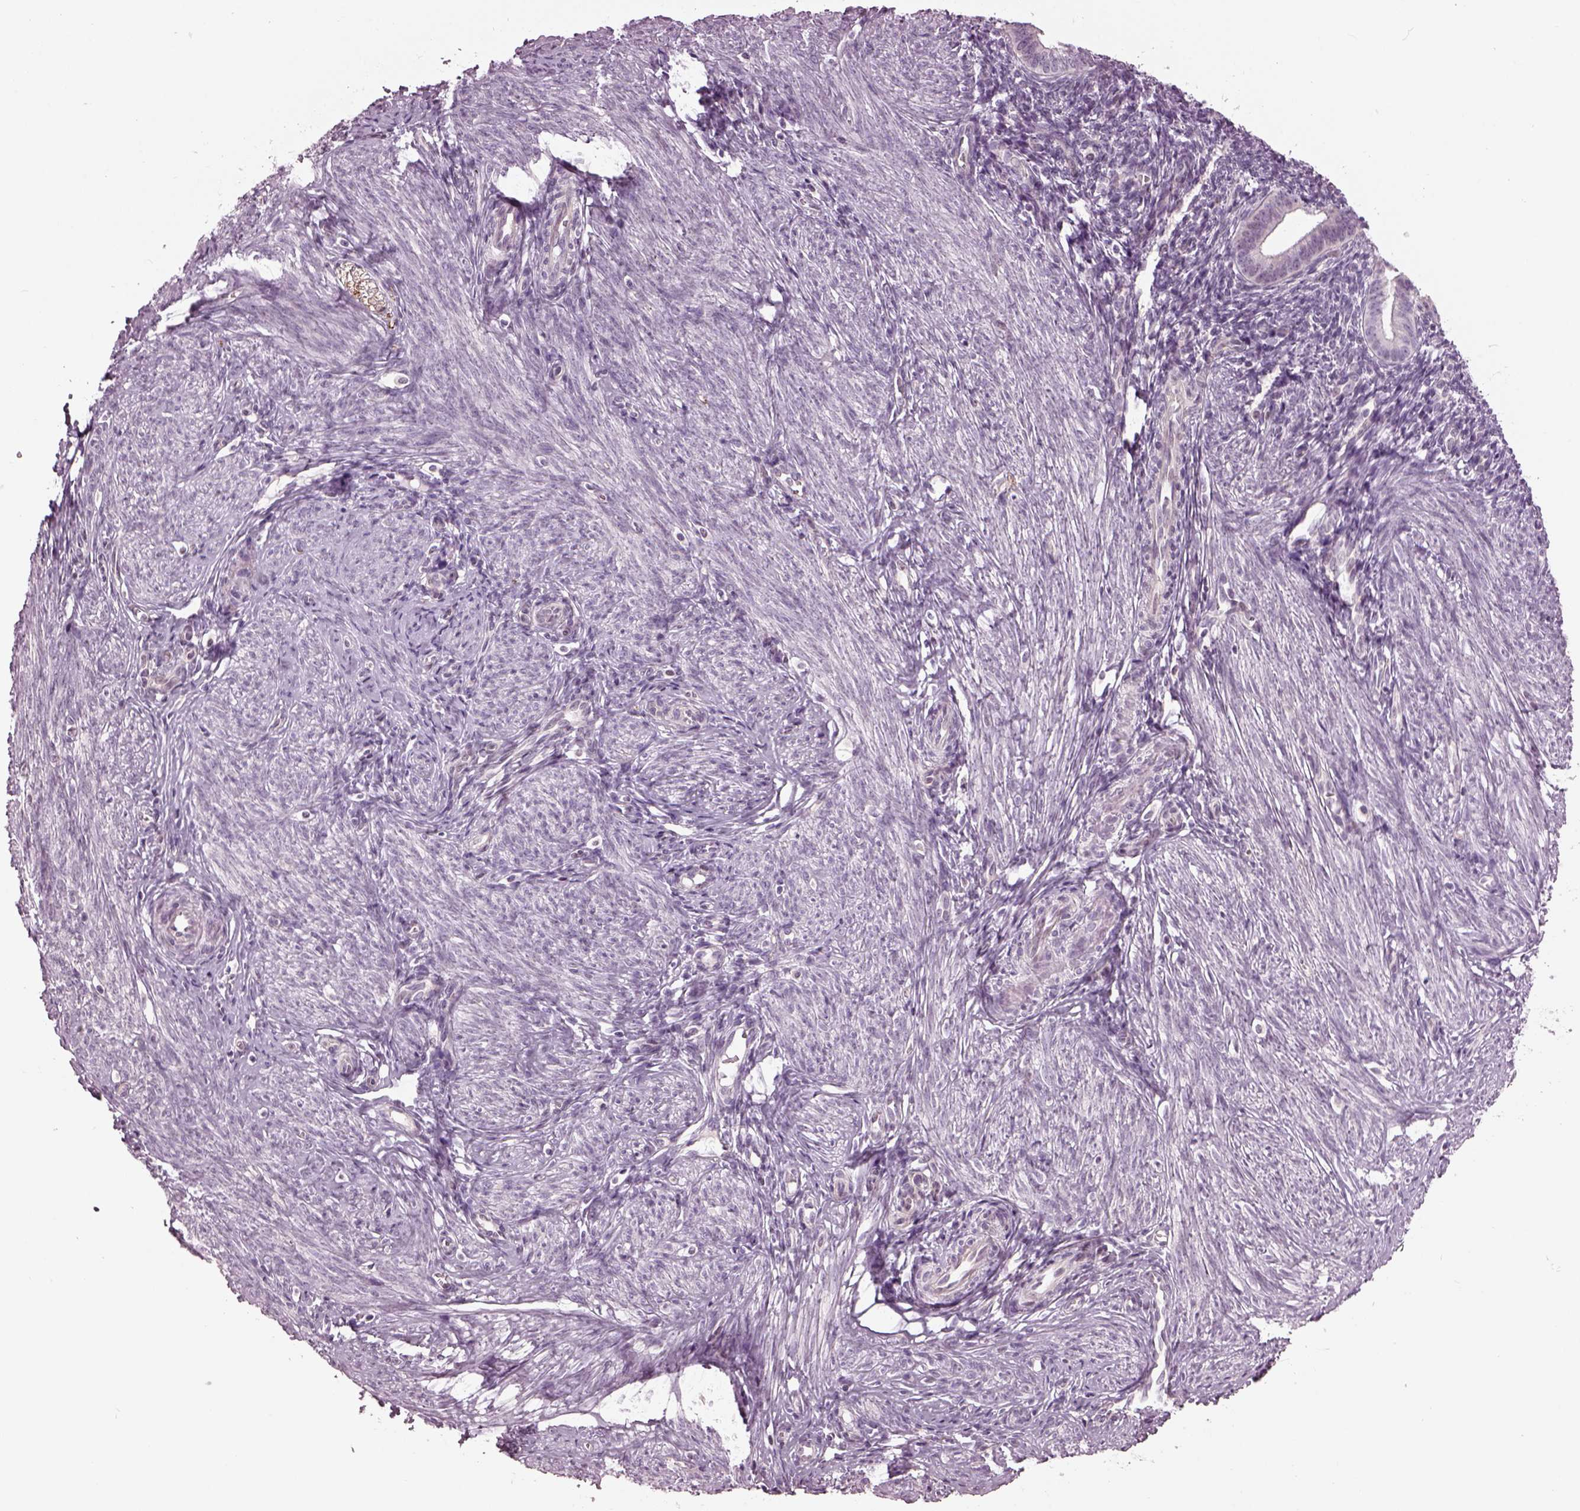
{"staining": {"intensity": "negative", "quantity": "none", "location": "none"}, "tissue": "endometrium", "cell_type": "Cells in endometrial stroma", "image_type": "normal", "snomed": [{"axis": "morphology", "description": "Normal tissue, NOS"}, {"axis": "topography", "description": "Endometrium"}], "caption": "Immunohistochemistry (IHC) photomicrograph of benign human endometrium stained for a protein (brown), which displays no expression in cells in endometrial stroma. The staining was performed using DAB (3,3'-diaminobenzidine) to visualize the protein expression in brown, while the nuclei were stained in blue with hematoxylin (Magnification: 20x).", "gene": "GAL", "patient": {"sex": "female", "age": 40}}